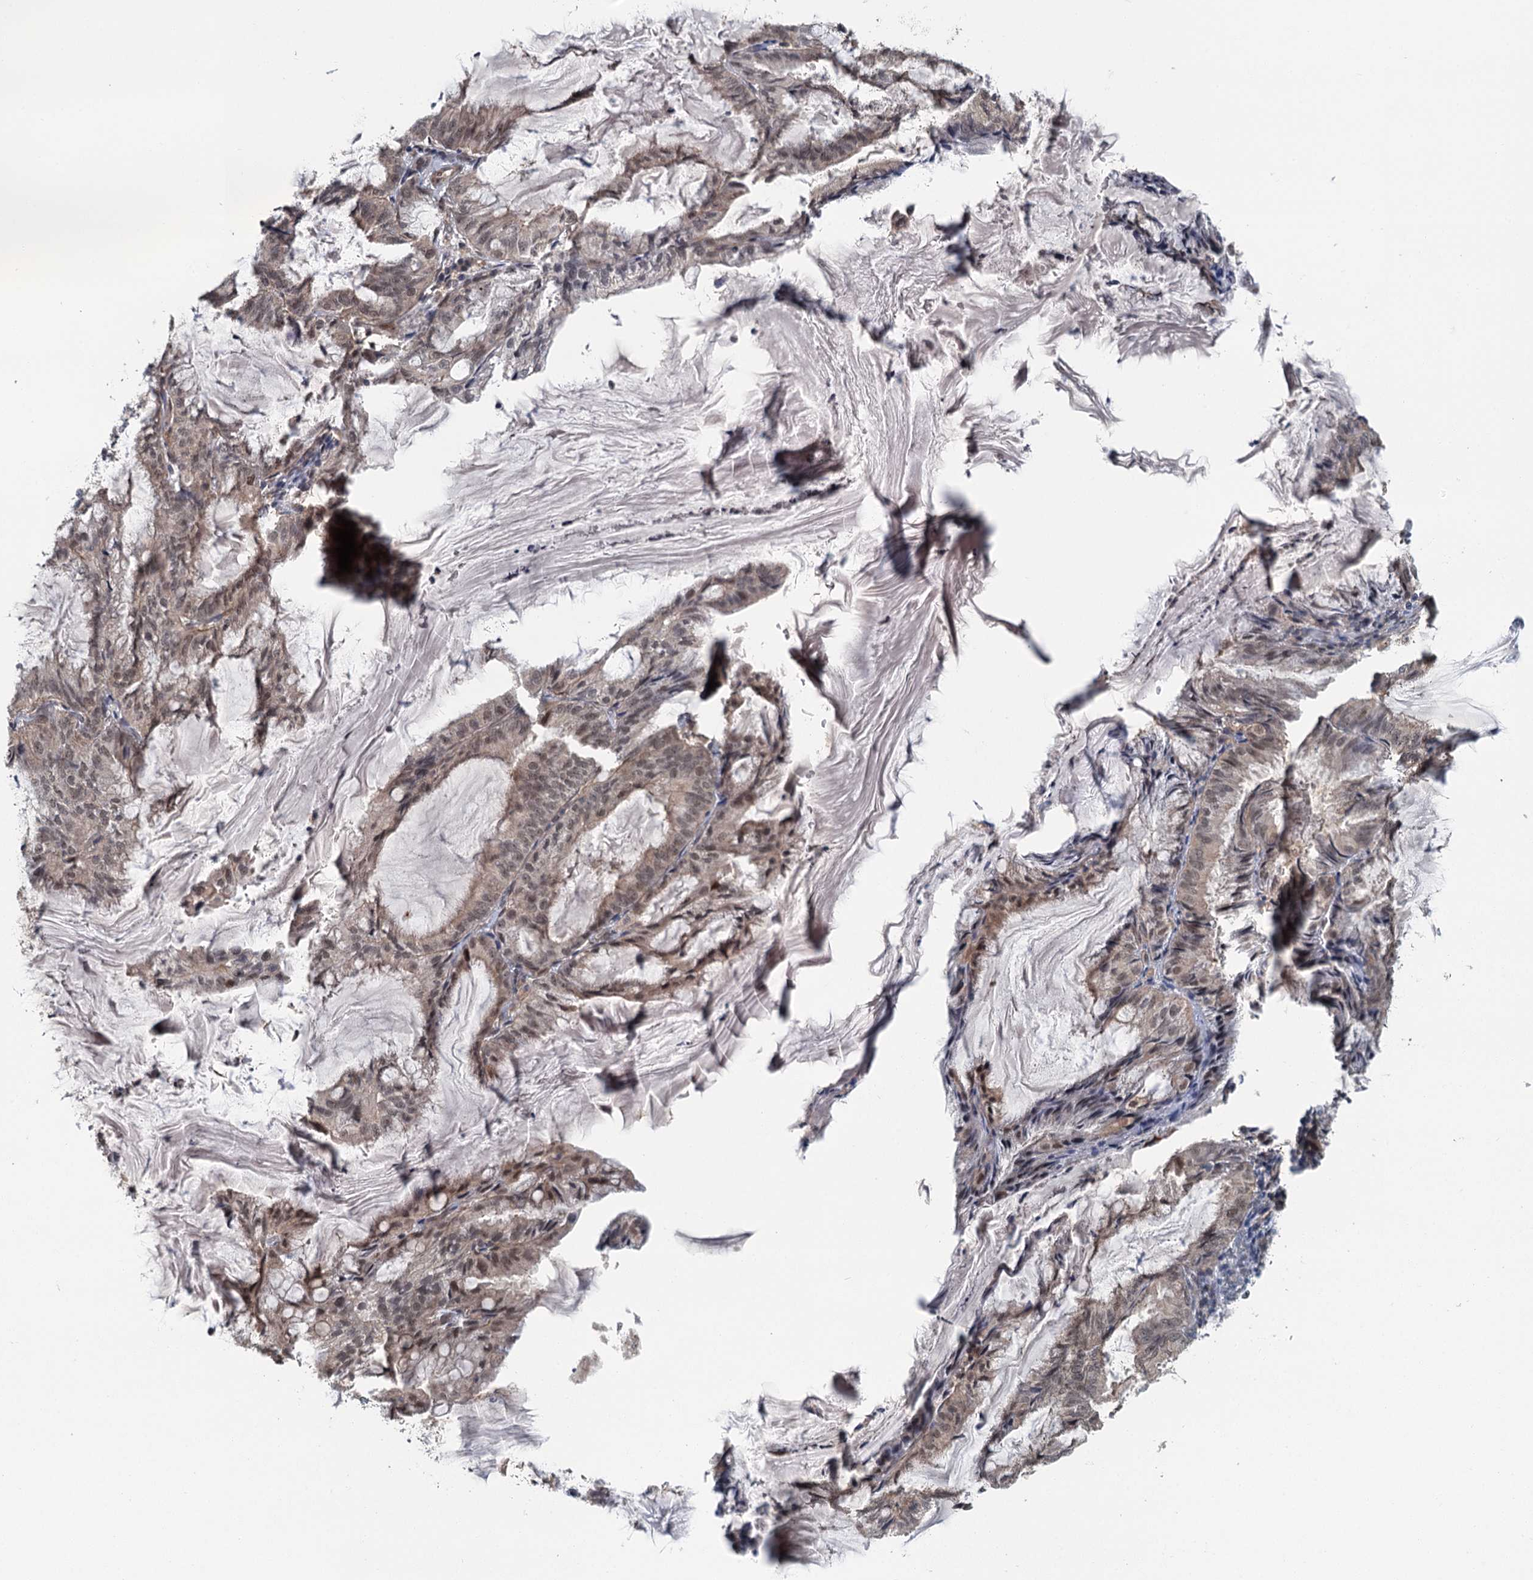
{"staining": {"intensity": "moderate", "quantity": "25%-75%", "location": "nuclear"}, "tissue": "endometrial cancer", "cell_type": "Tumor cells", "image_type": "cancer", "snomed": [{"axis": "morphology", "description": "Adenocarcinoma, NOS"}, {"axis": "topography", "description": "Endometrium"}], "caption": "Endometrial adenocarcinoma stained with IHC shows moderate nuclear expression in about 25%-75% of tumor cells.", "gene": "TAS2R42", "patient": {"sex": "female", "age": 86}}